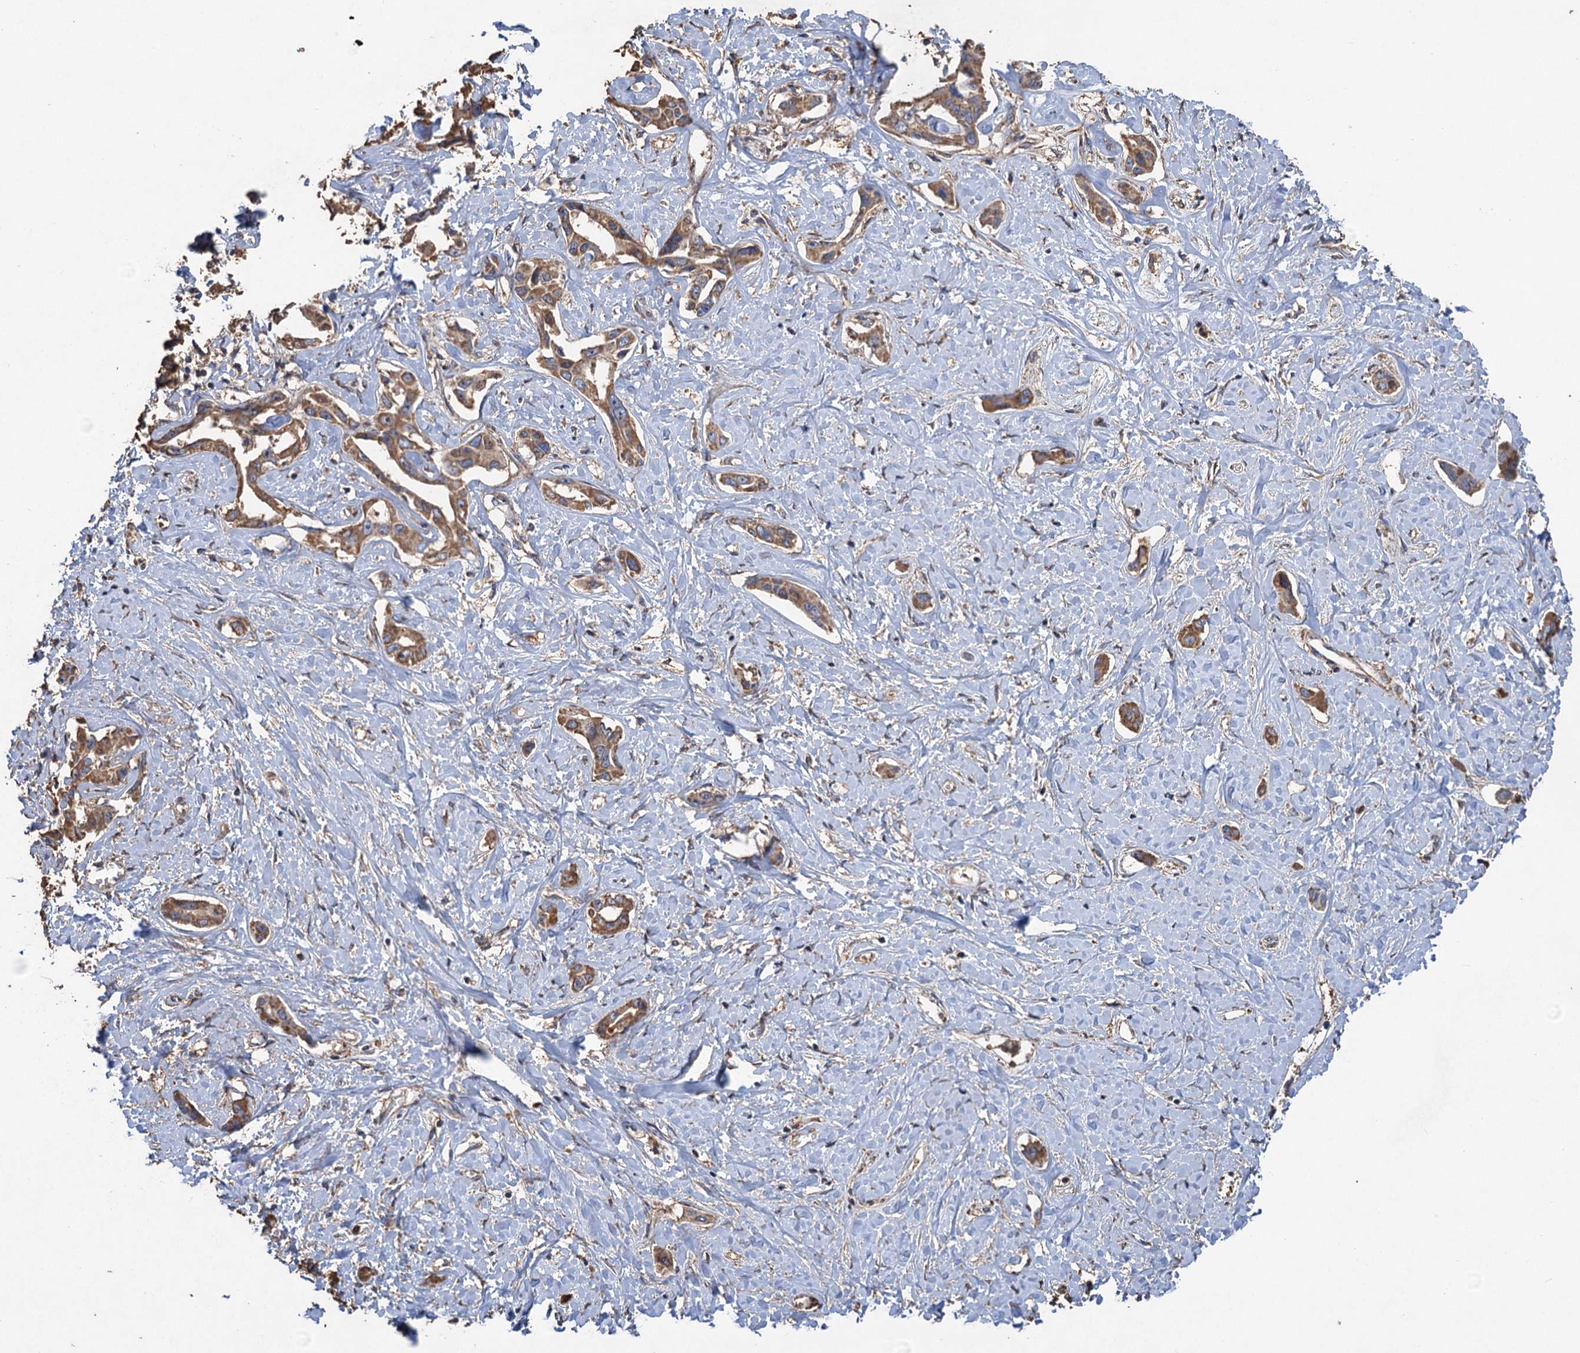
{"staining": {"intensity": "moderate", "quantity": ">75%", "location": "cytoplasmic/membranous"}, "tissue": "liver cancer", "cell_type": "Tumor cells", "image_type": "cancer", "snomed": [{"axis": "morphology", "description": "Cholangiocarcinoma"}, {"axis": "topography", "description": "Liver"}], "caption": "This is a micrograph of immunohistochemistry staining of liver cholangiocarcinoma, which shows moderate positivity in the cytoplasmic/membranous of tumor cells.", "gene": "SCUBE3", "patient": {"sex": "male", "age": 59}}